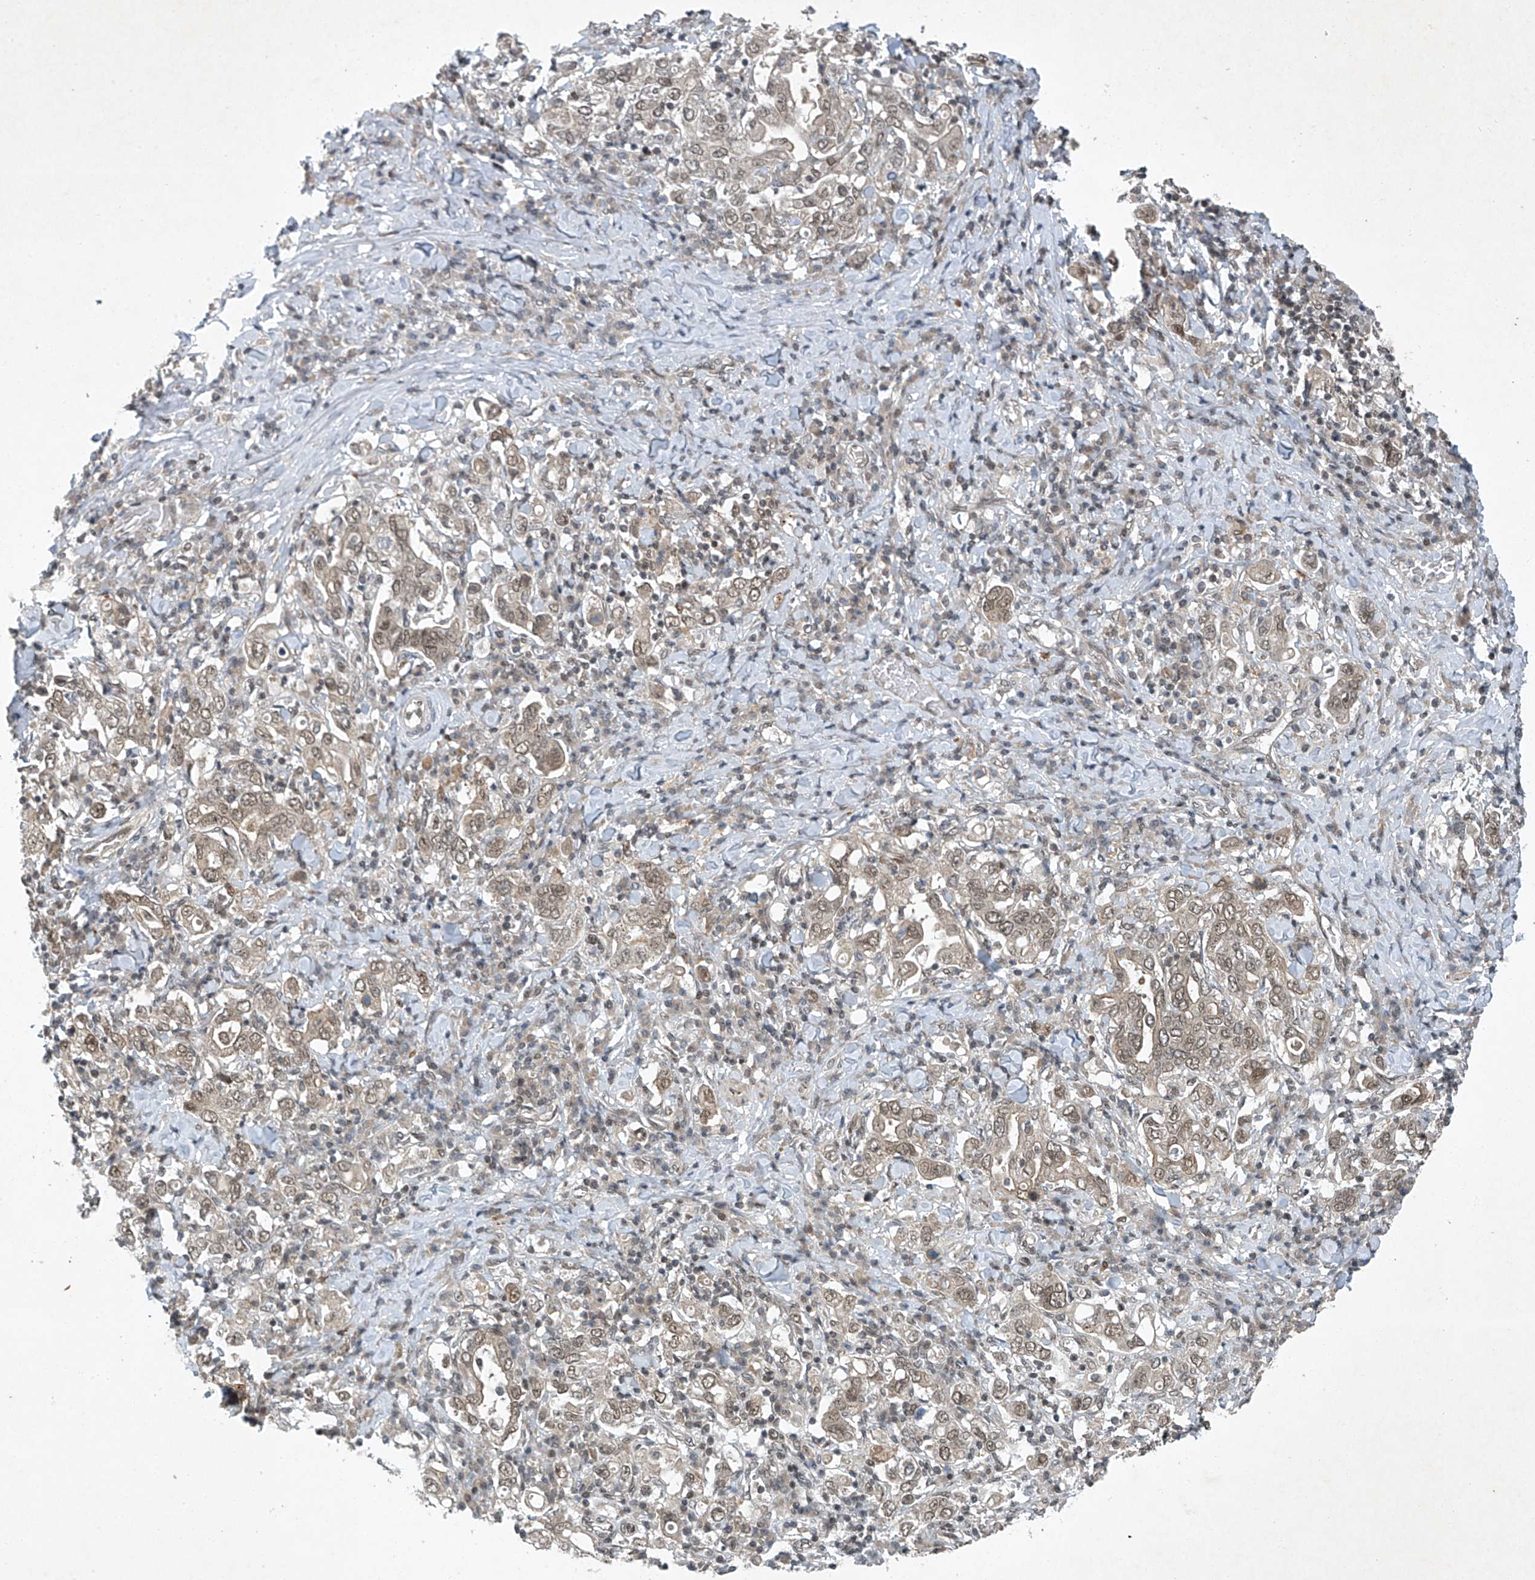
{"staining": {"intensity": "weak", "quantity": ">75%", "location": "nuclear"}, "tissue": "stomach cancer", "cell_type": "Tumor cells", "image_type": "cancer", "snomed": [{"axis": "morphology", "description": "Adenocarcinoma, NOS"}, {"axis": "topography", "description": "Stomach, upper"}], "caption": "Immunohistochemical staining of human stomach adenocarcinoma shows weak nuclear protein positivity in approximately >75% of tumor cells.", "gene": "TAF8", "patient": {"sex": "male", "age": 62}}